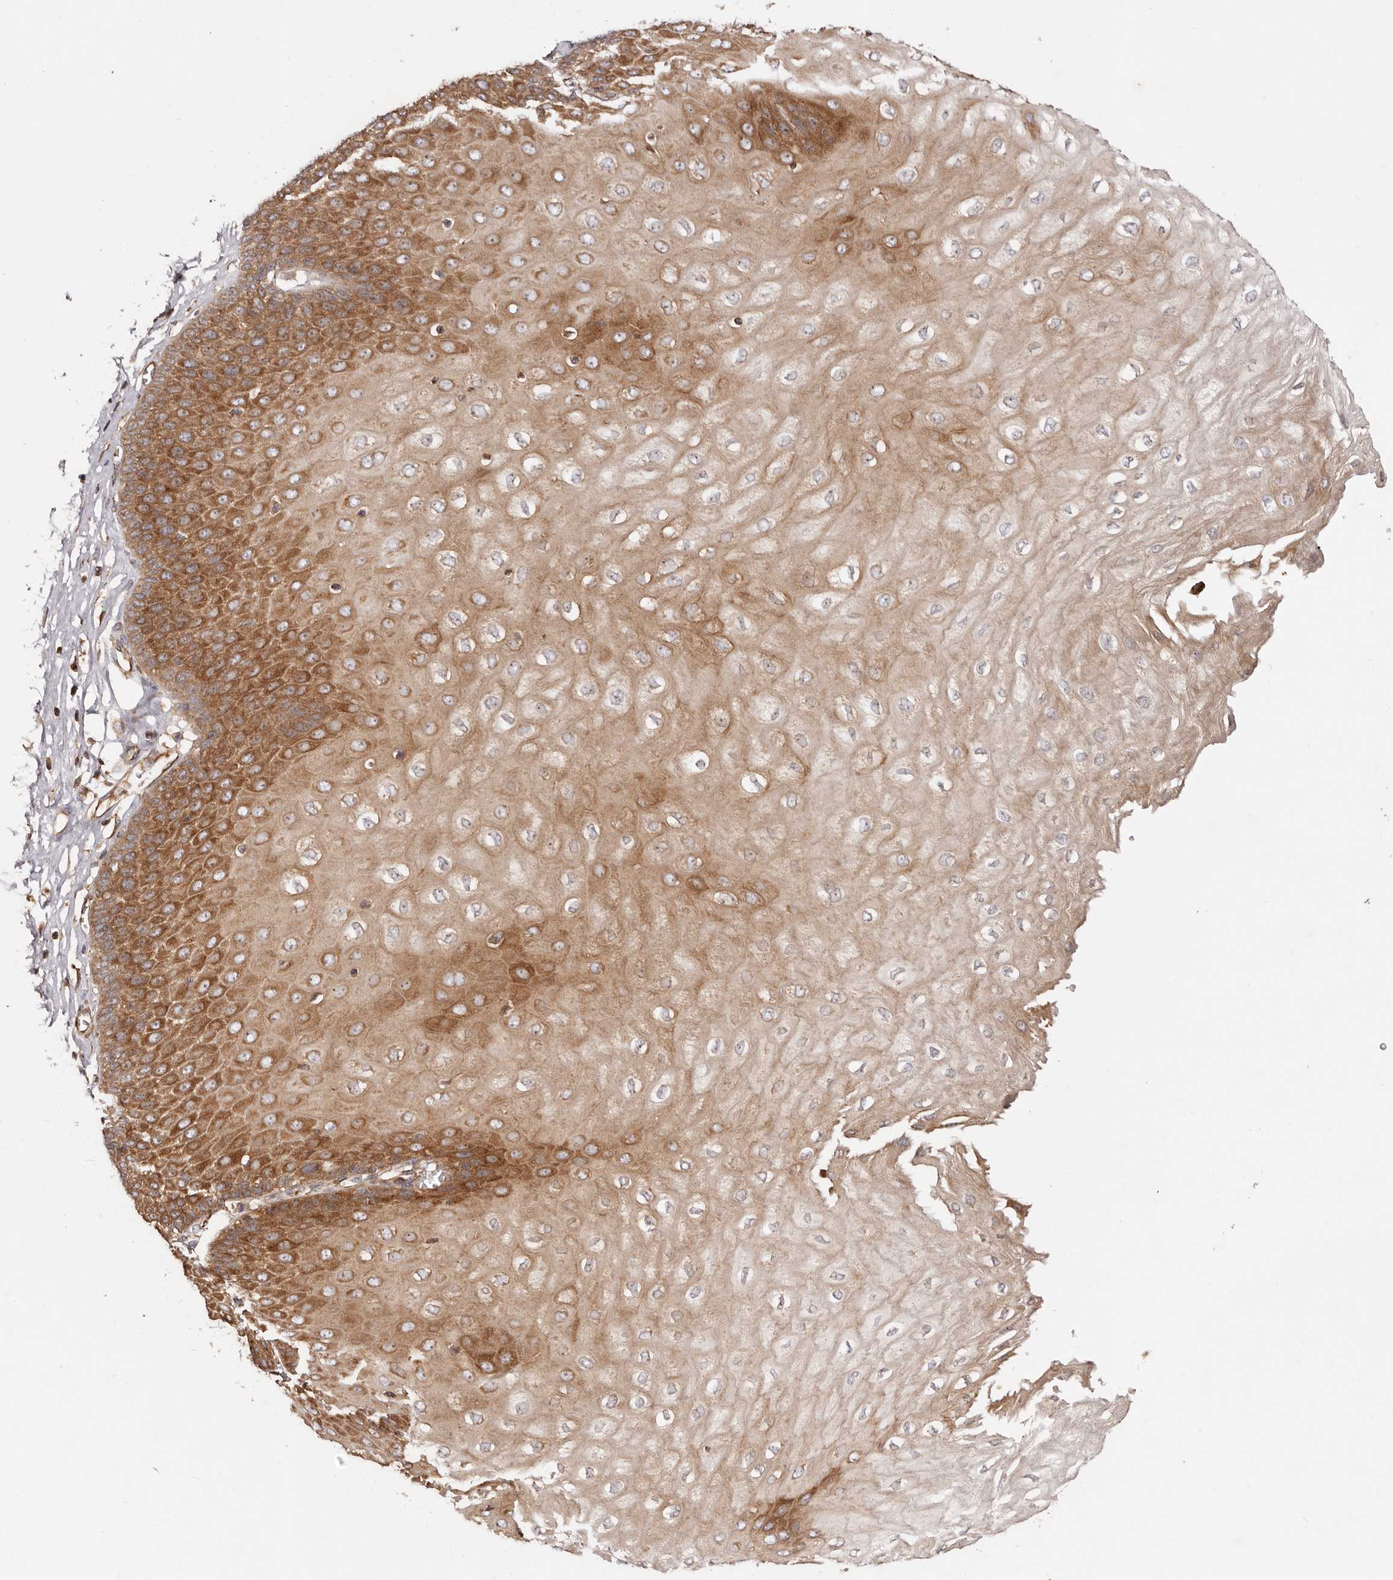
{"staining": {"intensity": "strong", "quantity": "25%-75%", "location": "cytoplasmic/membranous"}, "tissue": "esophagus", "cell_type": "Squamous epithelial cells", "image_type": "normal", "snomed": [{"axis": "morphology", "description": "Normal tissue, NOS"}, {"axis": "topography", "description": "Esophagus"}], "caption": "Esophagus stained for a protein exhibits strong cytoplasmic/membranous positivity in squamous epithelial cells. (Stains: DAB (3,3'-diaminobenzidine) in brown, nuclei in blue, Microscopy: brightfield microscopy at high magnification).", "gene": "RPS6", "patient": {"sex": "male", "age": 60}}